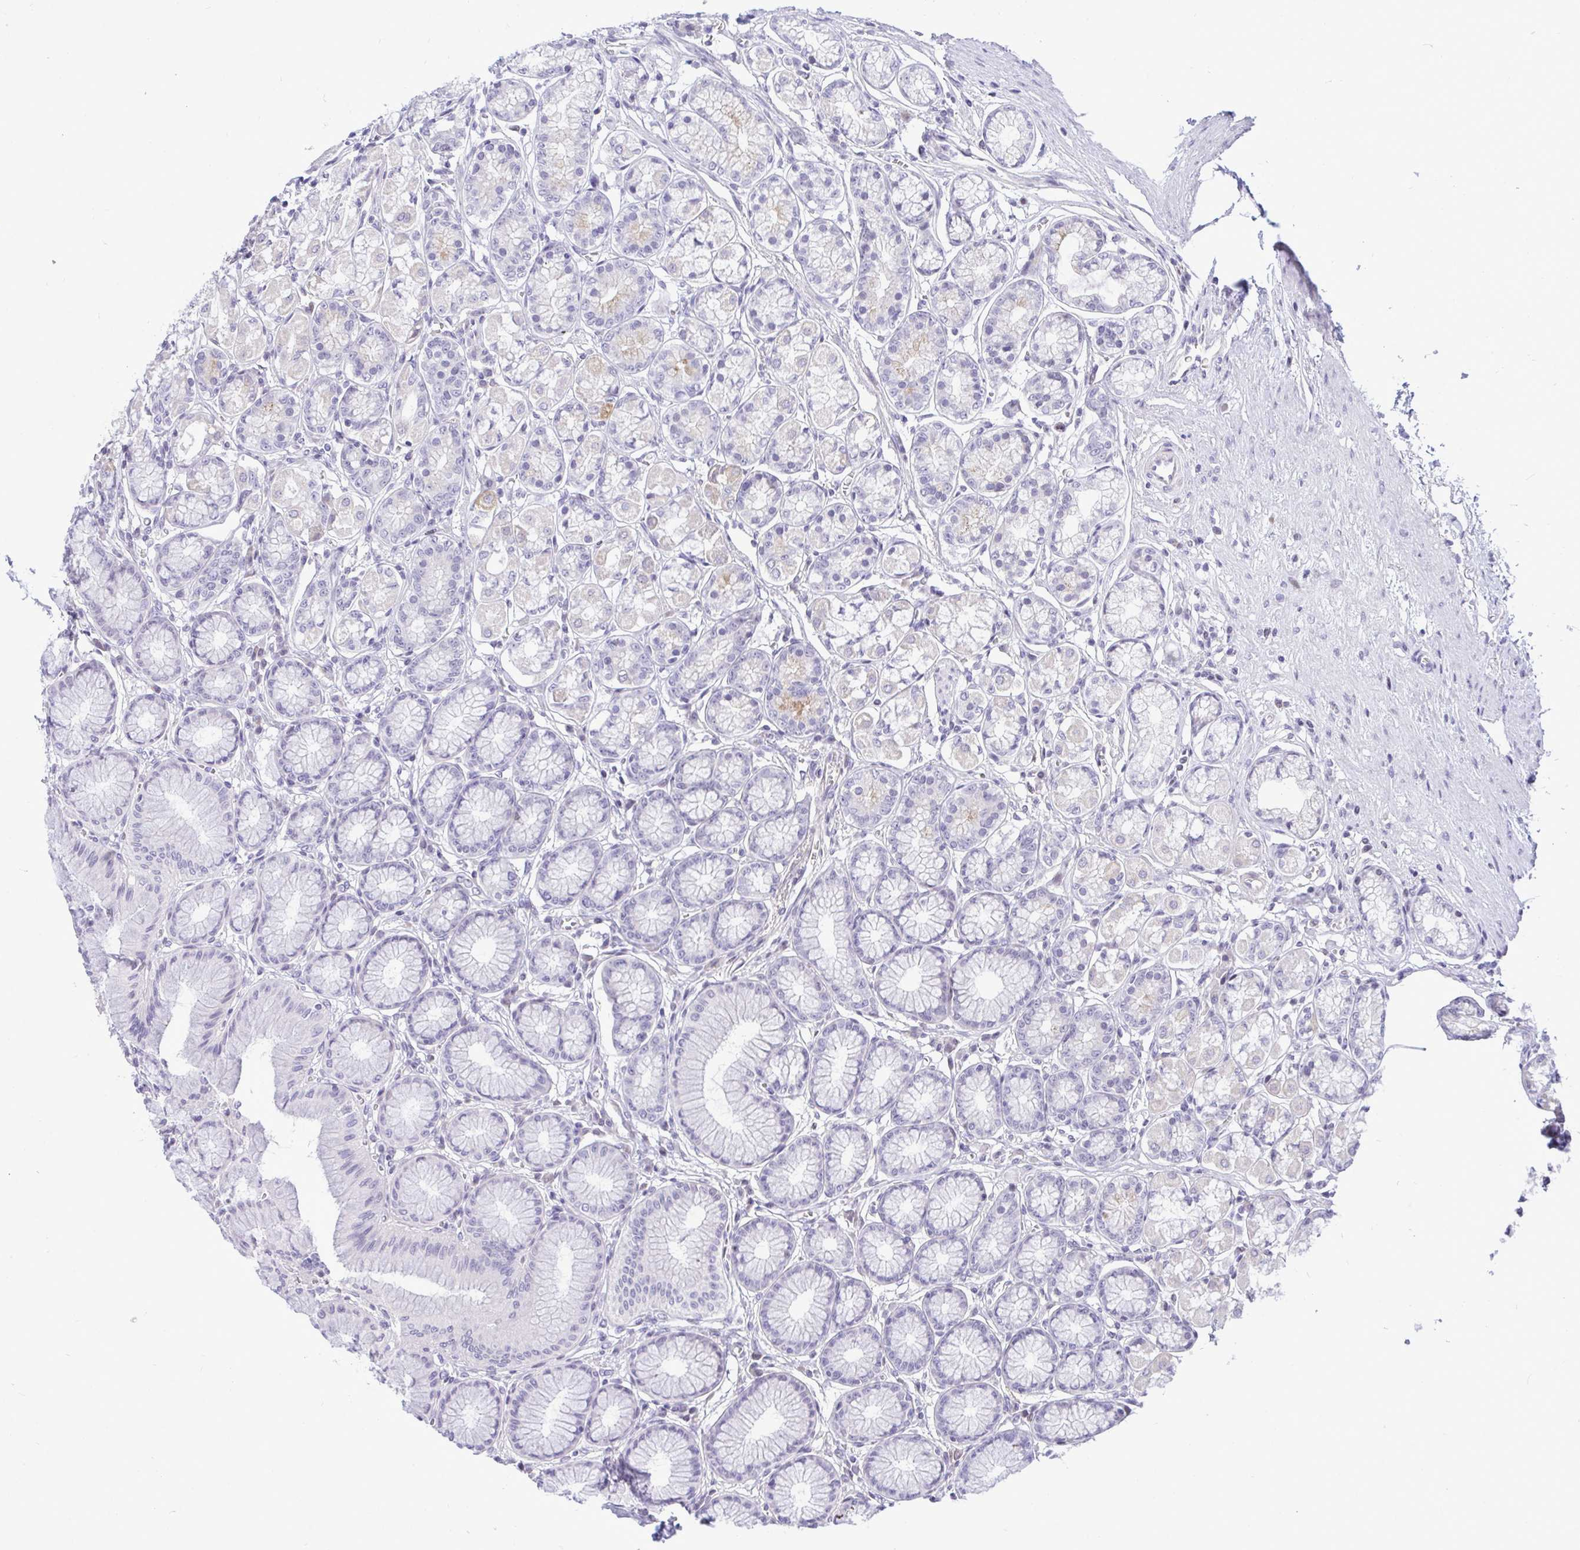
{"staining": {"intensity": "strong", "quantity": "<25%", "location": "cytoplasmic/membranous"}, "tissue": "stomach", "cell_type": "Glandular cells", "image_type": "normal", "snomed": [{"axis": "morphology", "description": "Normal tissue, NOS"}, {"axis": "topography", "description": "Stomach"}, {"axis": "topography", "description": "Stomach, lower"}], "caption": "IHC micrograph of unremarkable stomach stained for a protein (brown), which demonstrates medium levels of strong cytoplasmic/membranous positivity in approximately <25% of glandular cells.", "gene": "EPOP", "patient": {"sex": "male", "age": 76}}